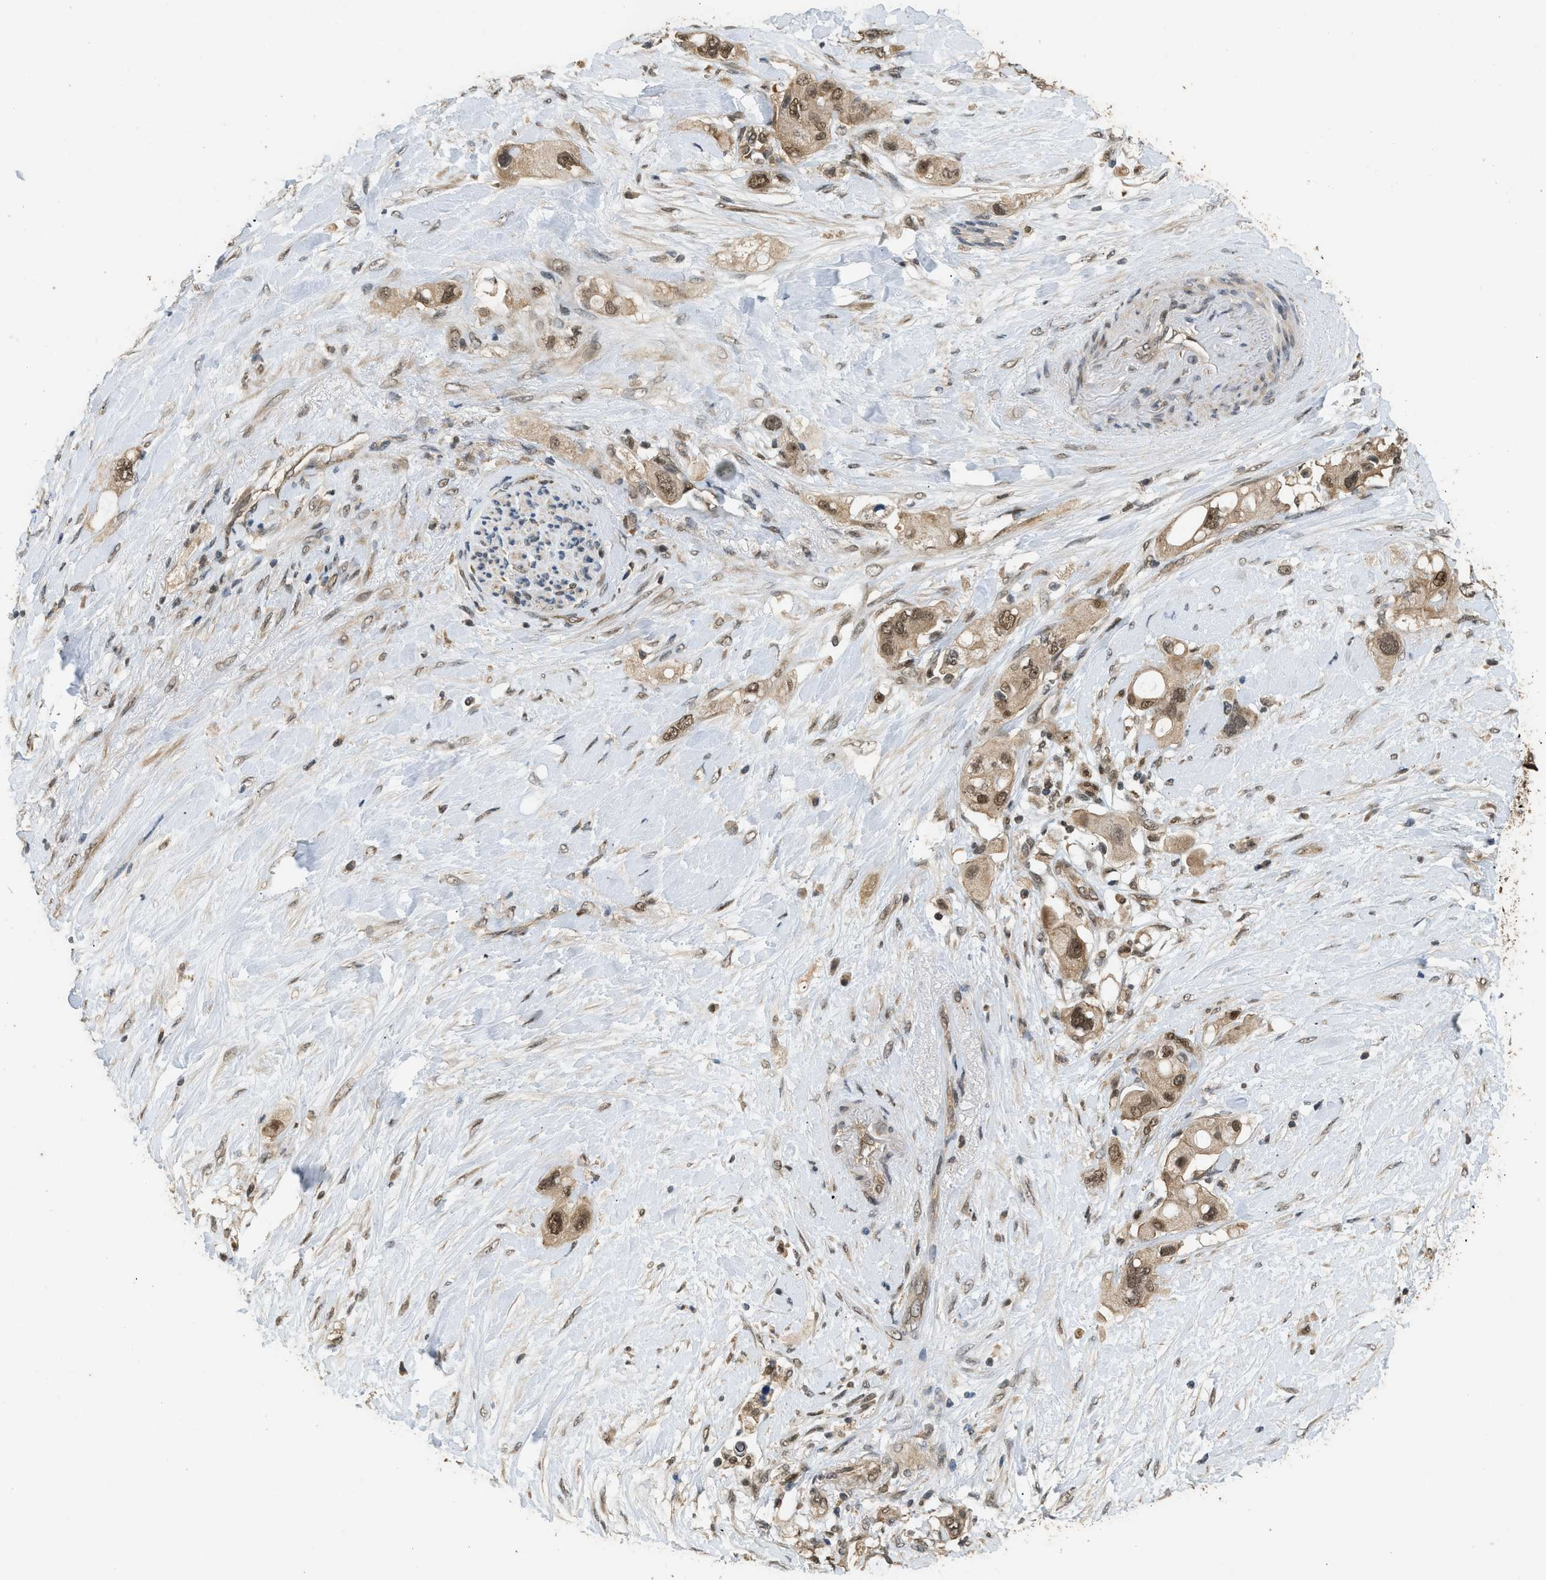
{"staining": {"intensity": "moderate", "quantity": ">75%", "location": "cytoplasmic/membranous,nuclear"}, "tissue": "pancreatic cancer", "cell_type": "Tumor cells", "image_type": "cancer", "snomed": [{"axis": "morphology", "description": "Adenocarcinoma, NOS"}, {"axis": "topography", "description": "Pancreas"}], "caption": "Immunohistochemical staining of pancreatic adenocarcinoma shows medium levels of moderate cytoplasmic/membranous and nuclear positivity in about >75% of tumor cells.", "gene": "GET1", "patient": {"sex": "female", "age": 56}}